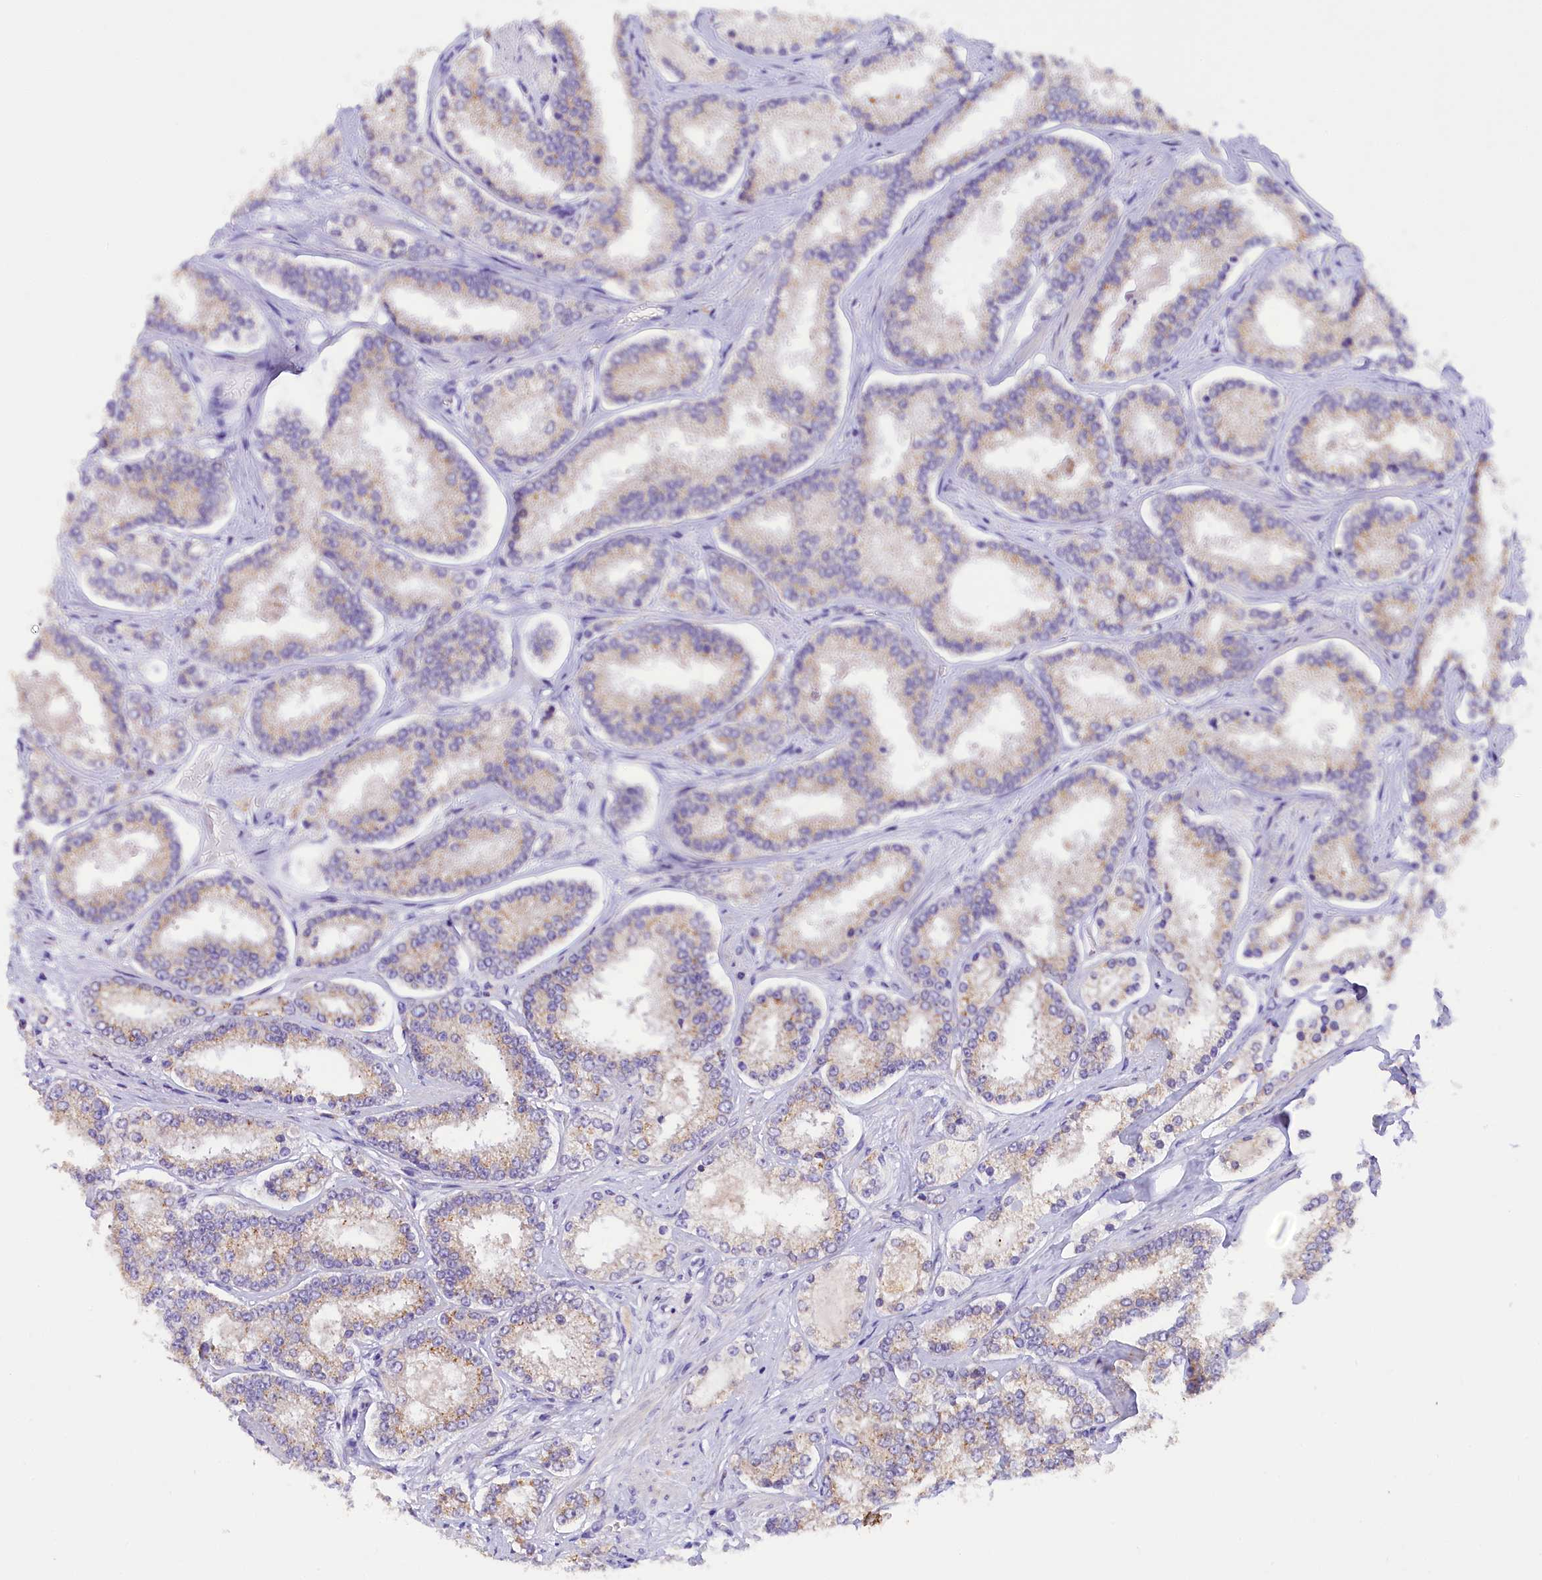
{"staining": {"intensity": "weak", "quantity": "<25%", "location": "cytoplasmic/membranous"}, "tissue": "prostate cancer", "cell_type": "Tumor cells", "image_type": "cancer", "snomed": [{"axis": "morphology", "description": "Normal tissue, NOS"}, {"axis": "morphology", "description": "Adenocarcinoma, High grade"}, {"axis": "topography", "description": "Prostate"}], "caption": "High magnification brightfield microscopy of prostate high-grade adenocarcinoma stained with DAB (3,3'-diaminobenzidine) (brown) and counterstained with hematoxylin (blue): tumor cells show no significant positivity. (DAB IHC visualized using brightfield microscopy, high magnification).", "gene": "PKIA", "patient": {"sex": "male", "age": 83}}